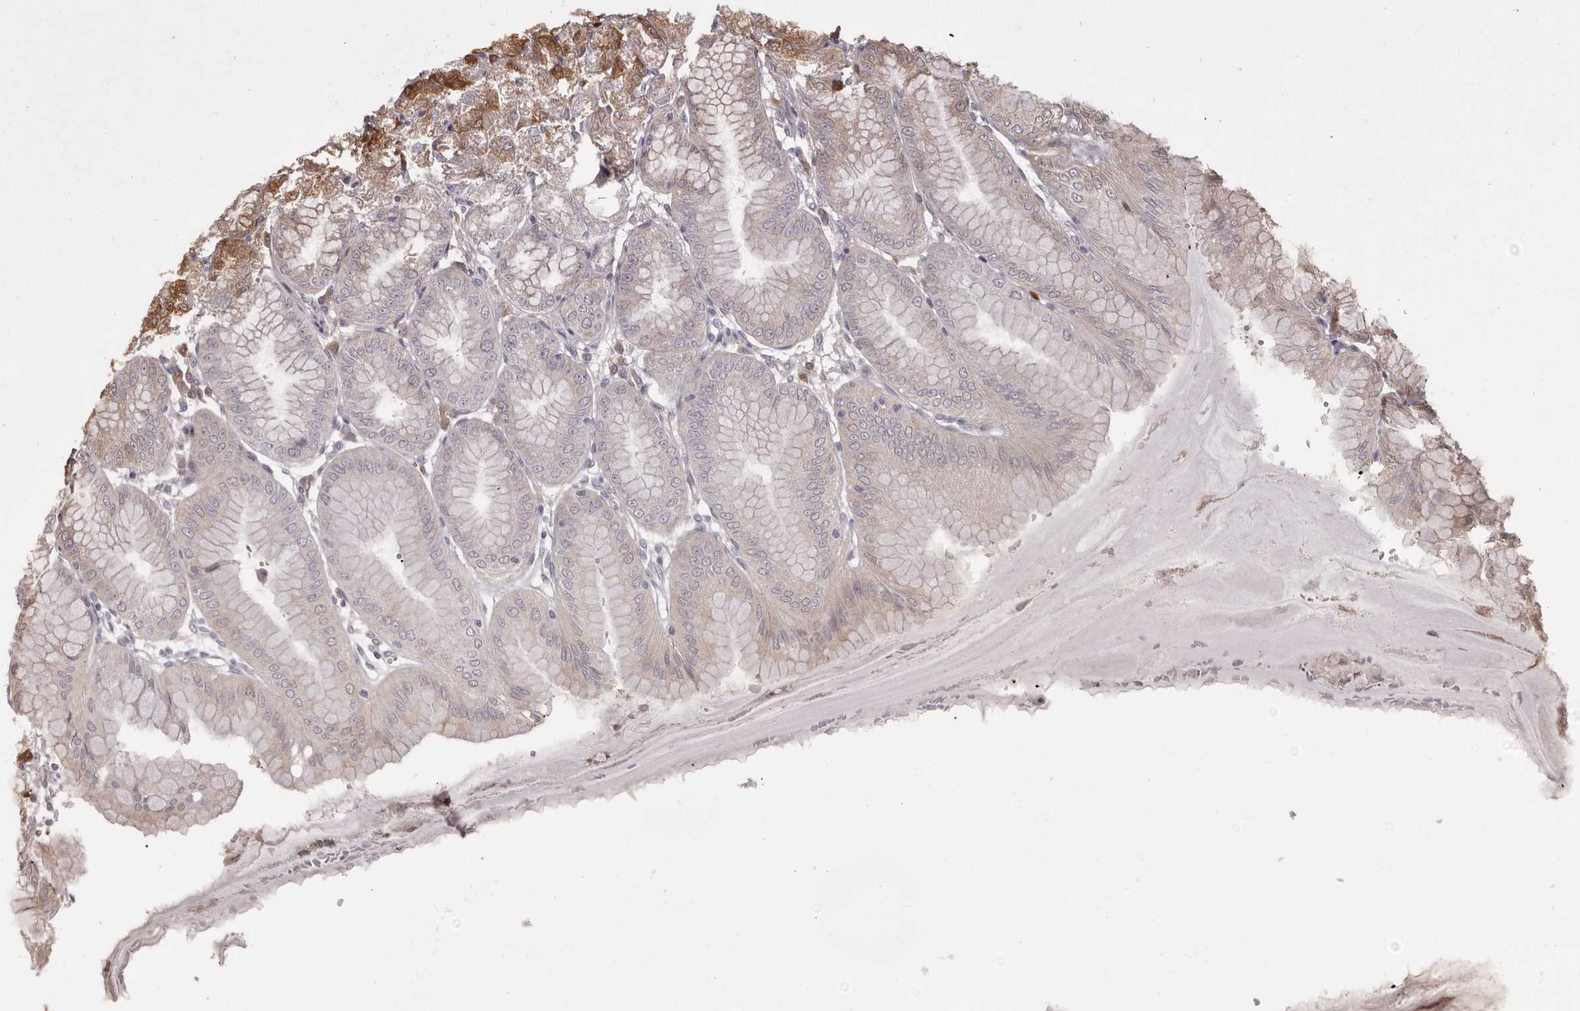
{"staining": {"intensity": "moderate", "quantity": "<25%", "location": "cytoplasmic/membranous"}, "tissue": "stomach", "cell_type": "Glandular cells", "image_type": "normal", "snomed": [{"axis": "morphology", "description": "Normal tissue, NOS"}, {"axis": "topography", "description": "Stomach, lower"}], "caption": "Human stomach stained with a brown dye shows moderate cytoplasmic/membranous positive positivity in about <25% of glandular cells.", "gene": "GFOD1", "patient": {"sex": "male", "age": 71}}